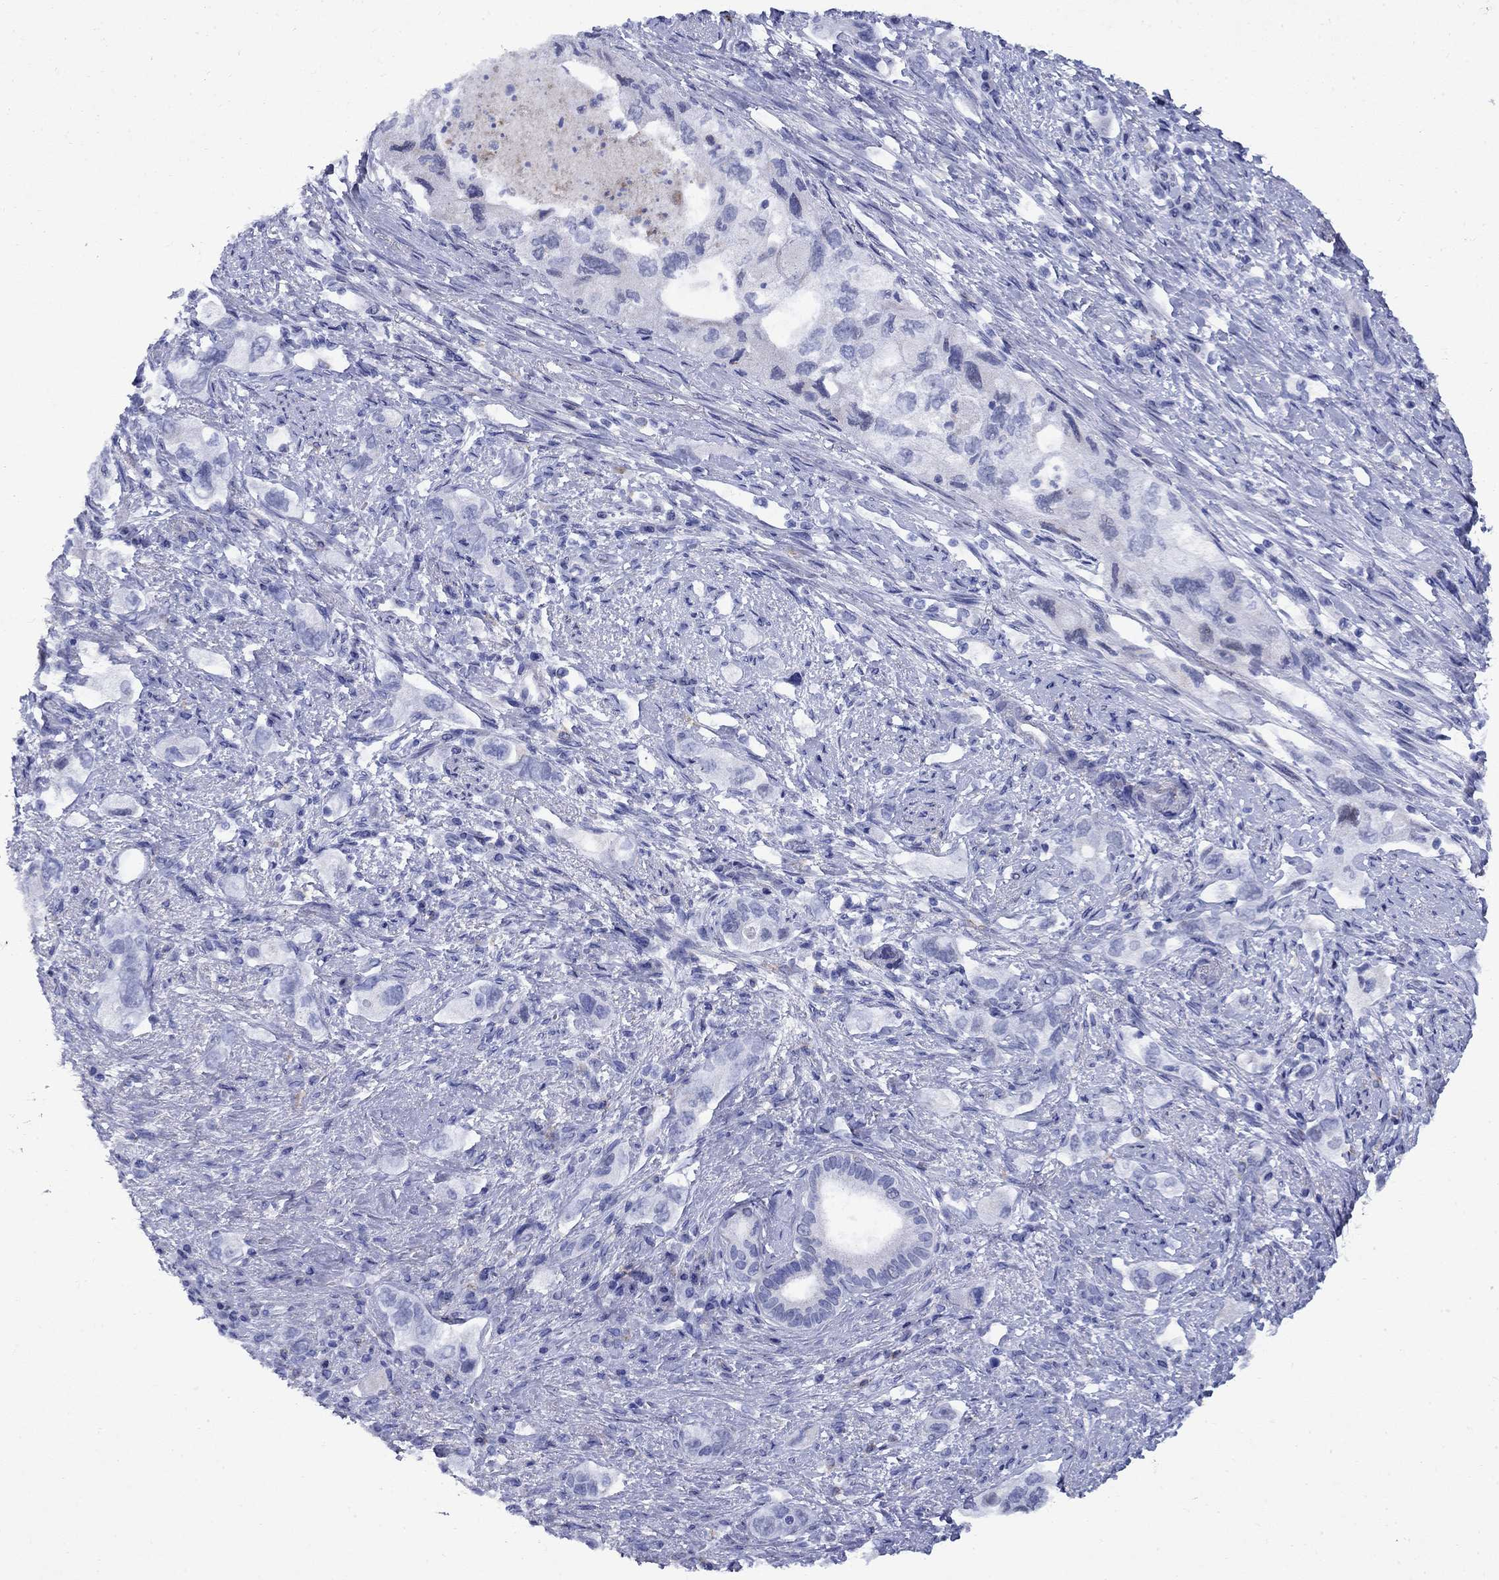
{"staining": {"intensity": "negative", "quantity": "none", "location": "none"}, "tissue": "pancreatic cancer", "cell_type": "Tumor cells", "image_type": "cancer", "snomed": [{"axis": "morphology", "description": "Adenocarcinoma, NOS"}, {"axis": "topography", "description": "Pancreas"}], "caption": "This is a photomicrograph of IHC staining of pancreatic cancer, which shows no positivity in tumor cells. (DAB immunohistochemistry with hematoxylin counter stain).", "gene": "STAB2", "patient": {"sex": "female", "age": 73}}